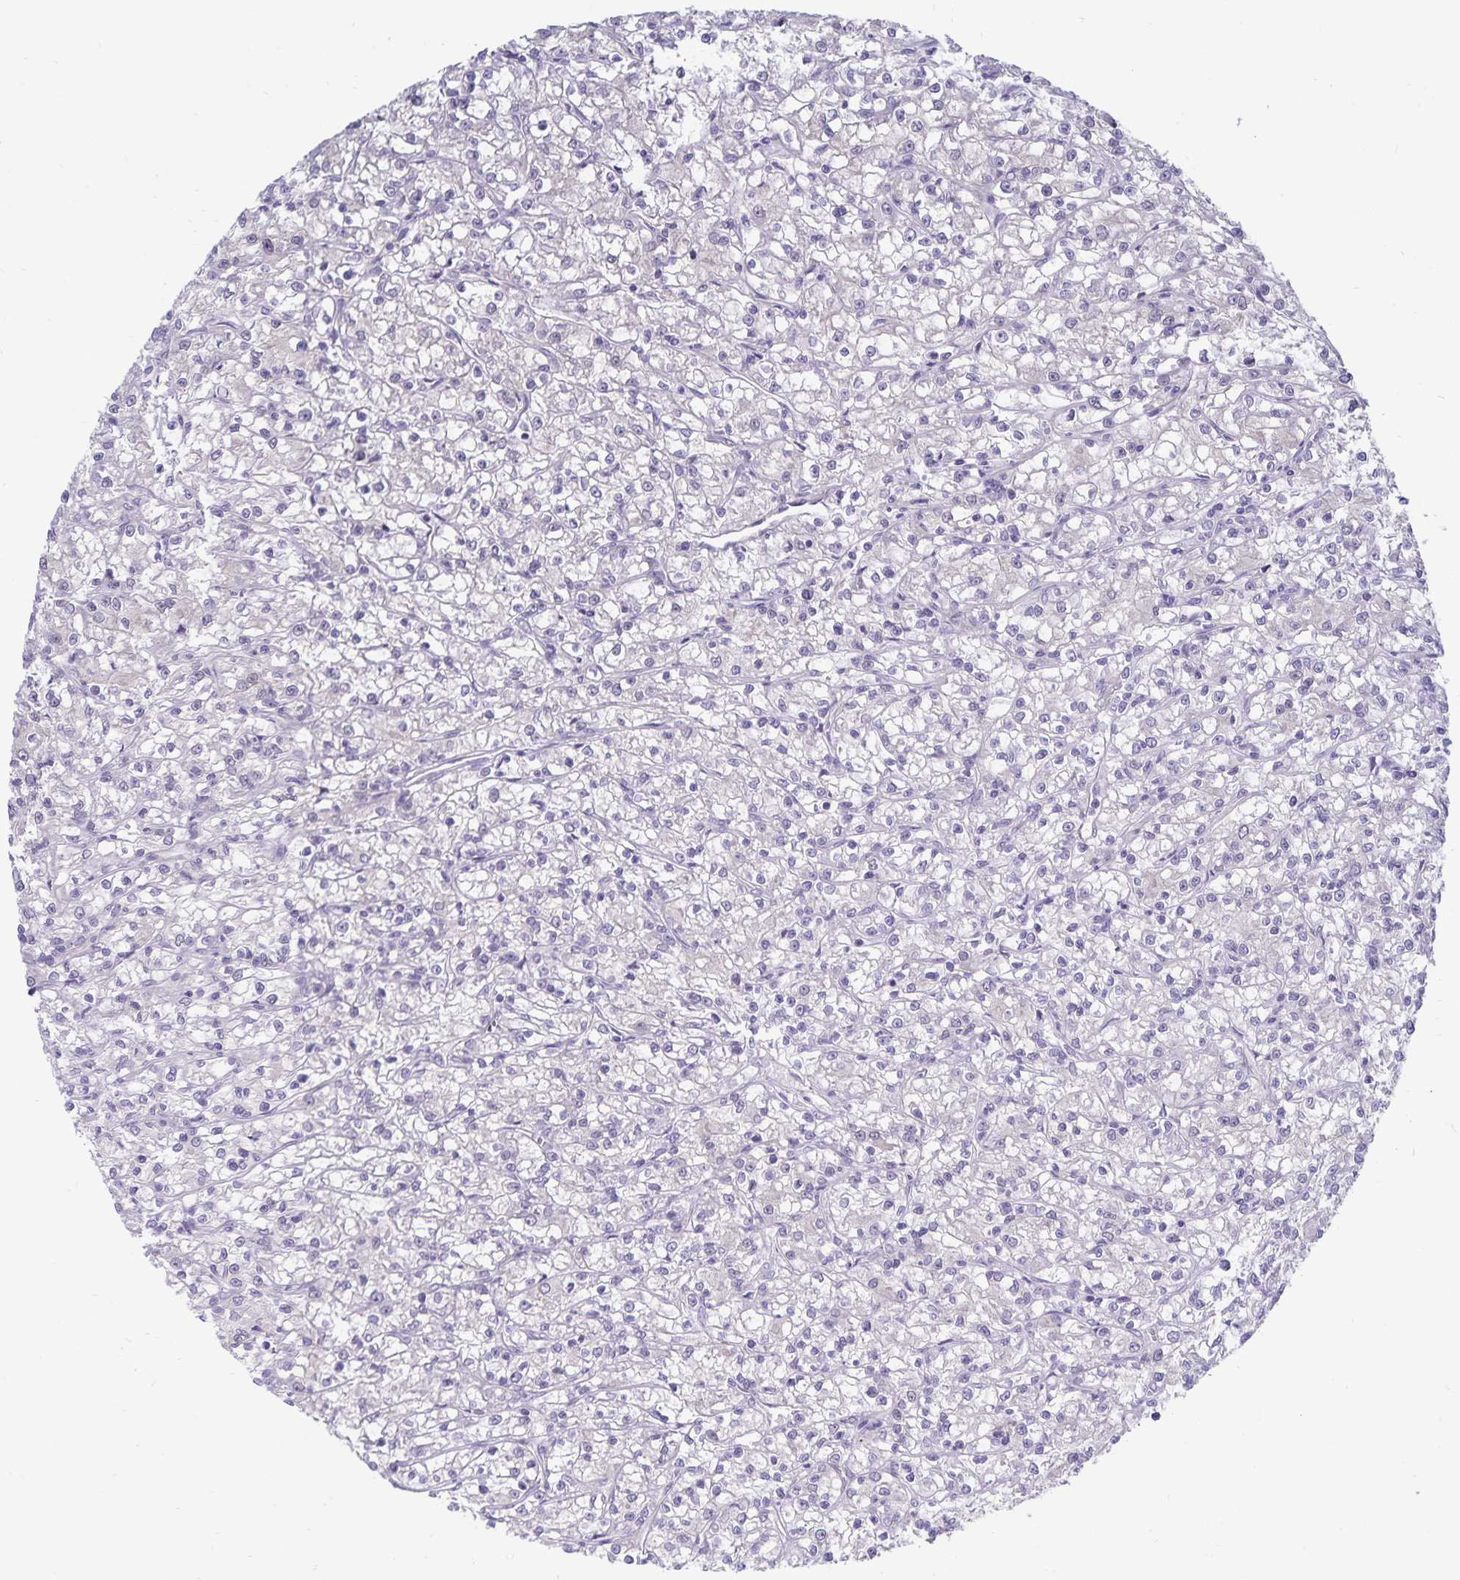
{"staining": {"intensity": "negative", "quantity": "none", "location": "none"}, "tissue": "renal cancer", "cell_type": "Tumor cells", "image_type": "cancer", "snomed": [{"axis": "morphology", "description": "Adenocarcinoma, NOS"}, {"axis": "topography", "description": "Kidney"}], "caption": "Tumor cells are negative for protein expression in human renal cancer. (Stains: DAB IHC with hematoxylin counter stain, Microscopy: brightfield microscopy at high magnification).", "gene": "CDKN2B", "patient": {"sex": "female", "age": 59}}